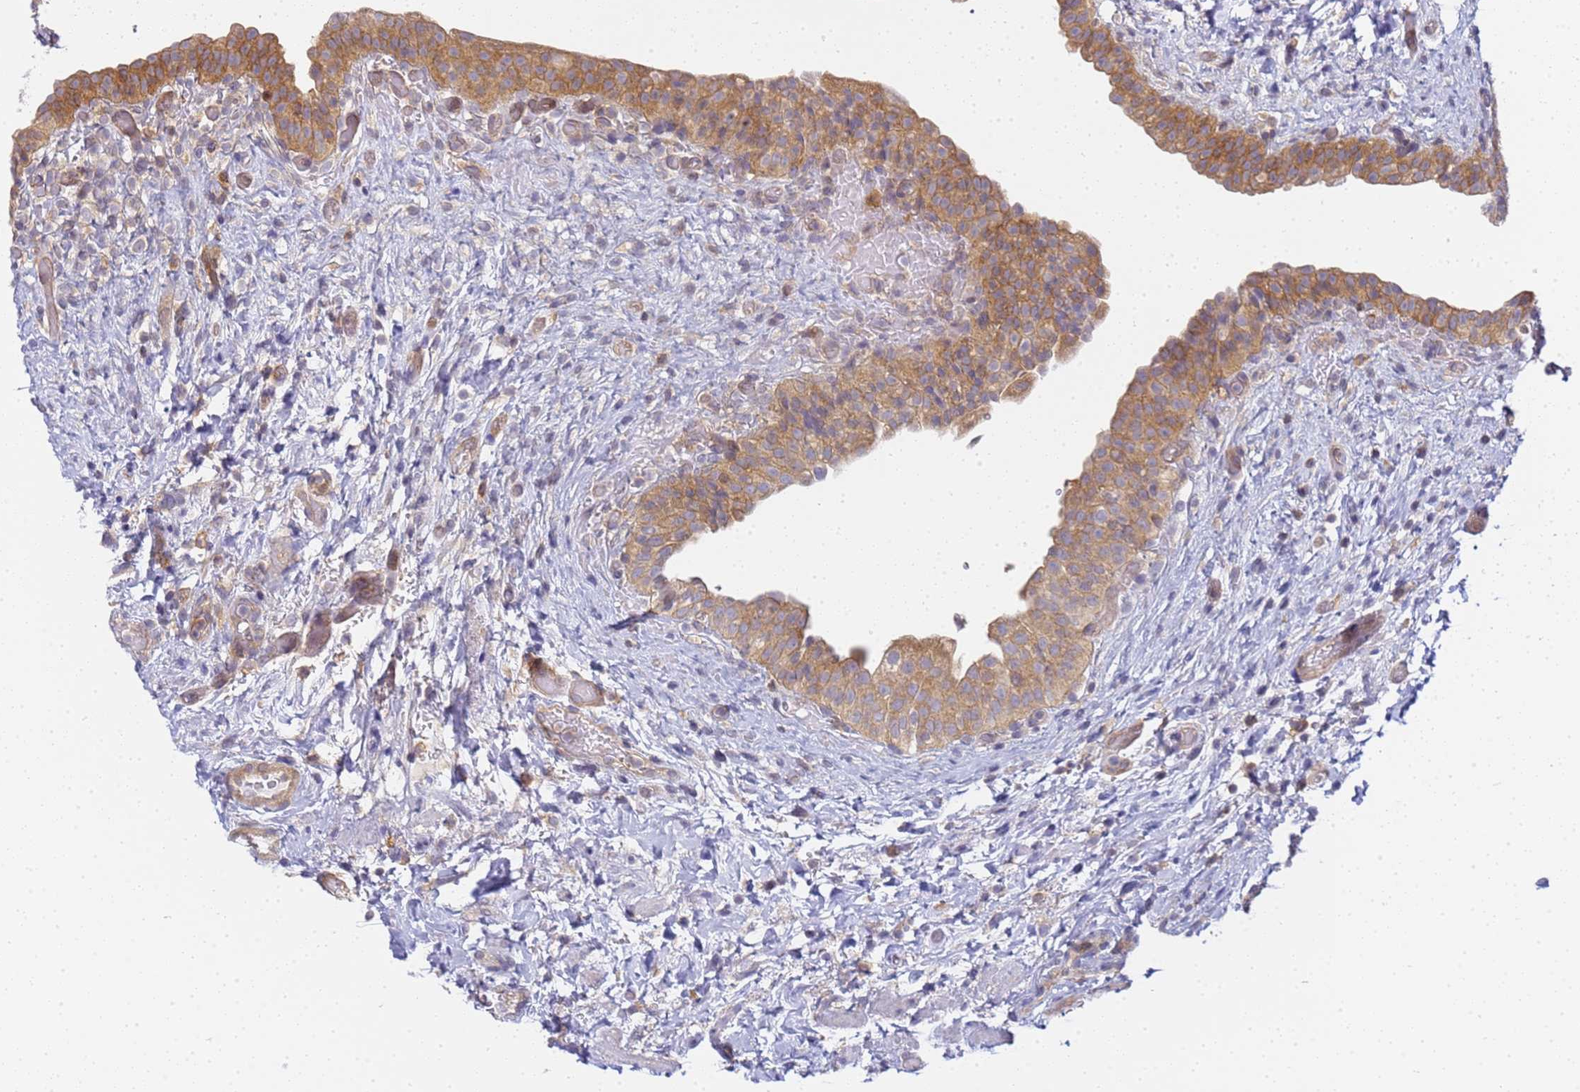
{"staining": {"intensity": "moderate", "quantity": ">75%", "location": "cytoplasmic/membranous"}, "tissue": "urinary bladder", "cell_type": "Urothelial cells", "image_type": "normal", "snomed": [{"axis": "morphology", "description": "Normal tissue, NOS"}, {"axis": "topography", "description": "Urinary bladder"}], "caption": "Benign urinary bladder reveals moderate cytoplasmic/membranous staining in approximately >75% of urothelial cells, visualized by immunohistochemistry. (Stains: DAB (3,3'-diaminobenzidine) in brown, nuclei in blue, Microscopy: brightfield microscopy at high magnification).", "gene": "CHM", "patient": {"sex": "male", "age": 69}}